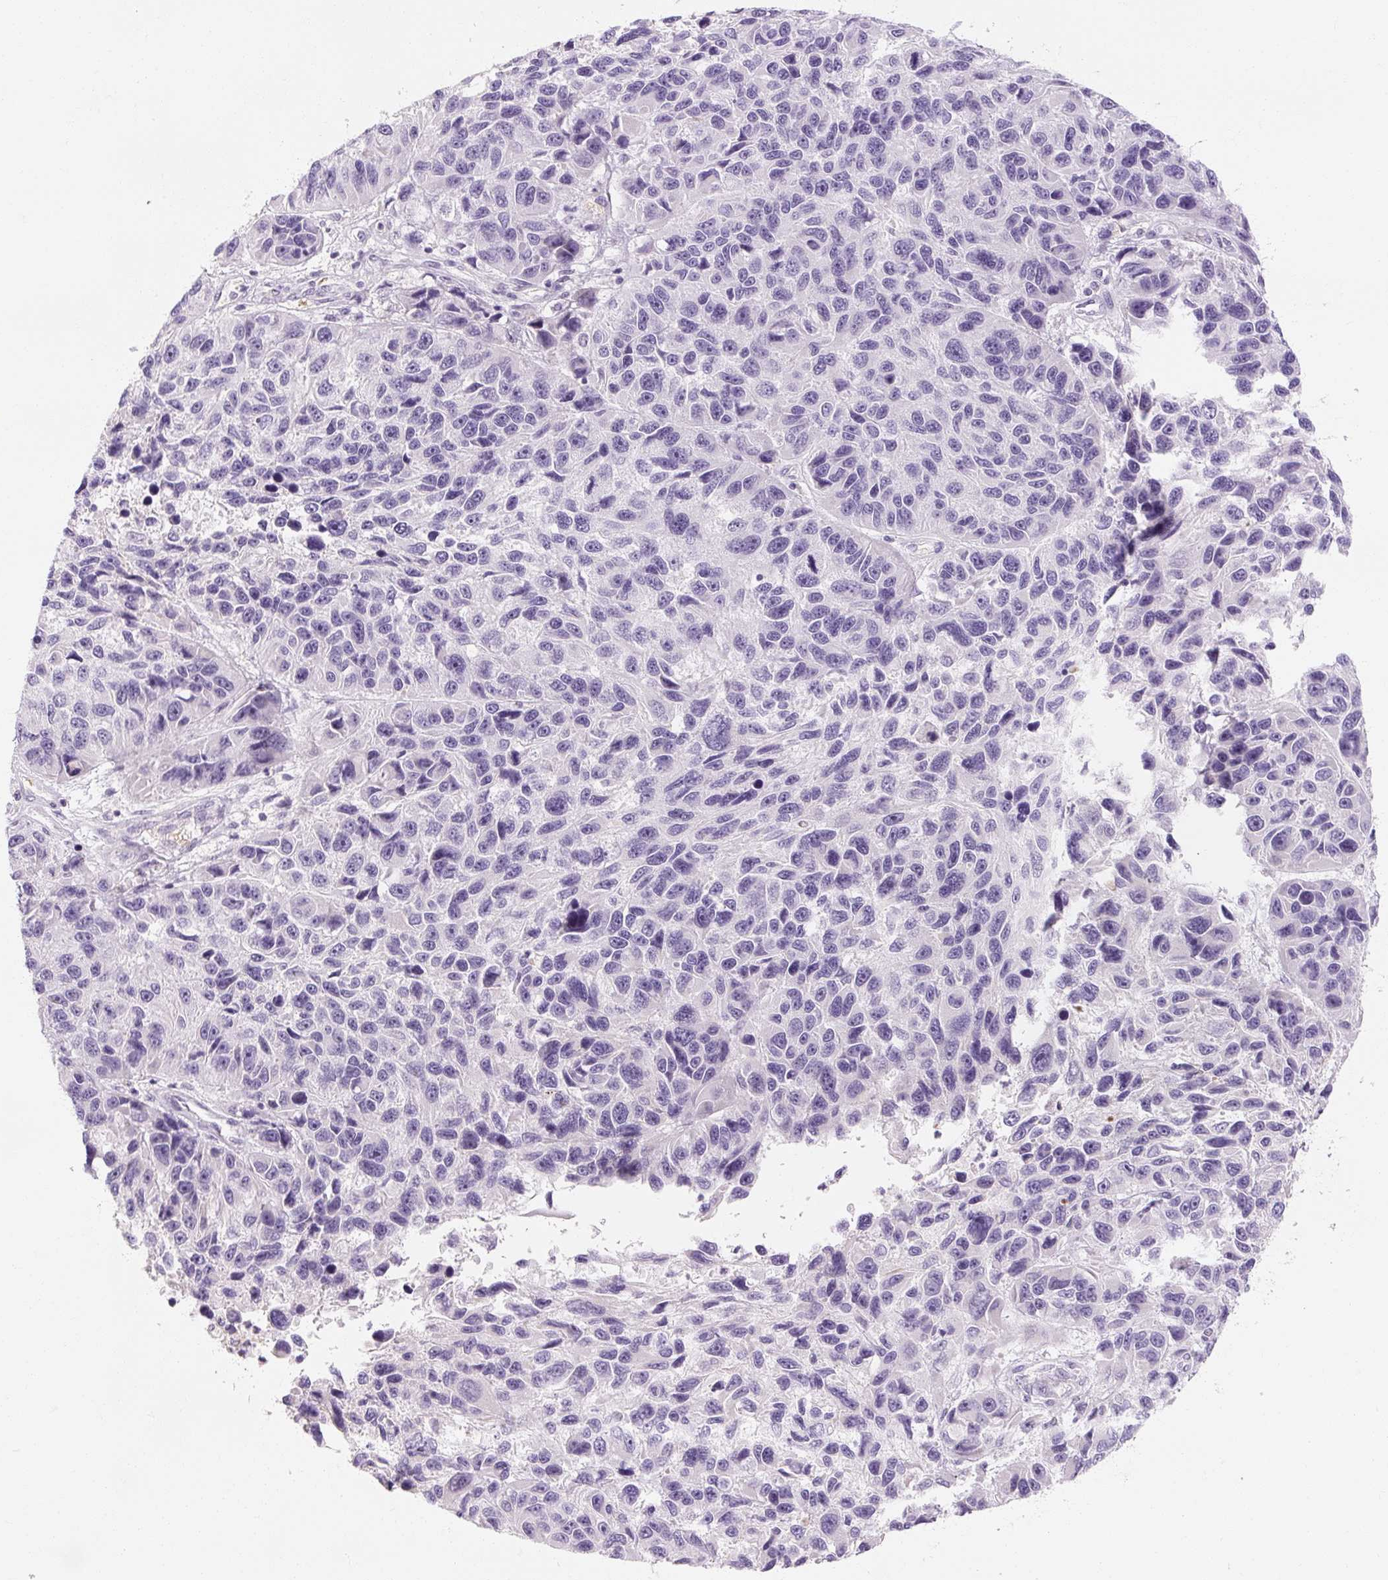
{"staining": {"intensity": "negative", "quantity": "none", "location": "none"}, "tissue": "melanoma", "cell_type": "Tumor cells", "image_type": "cancer", "snomed": [{"axis": "morphology", "description": "Malignant melanoma, NOS"}, {"axis": "topography", "description": "Skin"}], "caption": "Immunohistochemistry (IHC) histopathology image of neoplastic tissue: melanoma stained with DAB exhibits no significant protein positivity in tumor cells. (DAB IHC, high magnification).", "gene": "NFE2L3", "patient": {"sex": "male", "age": 53}}